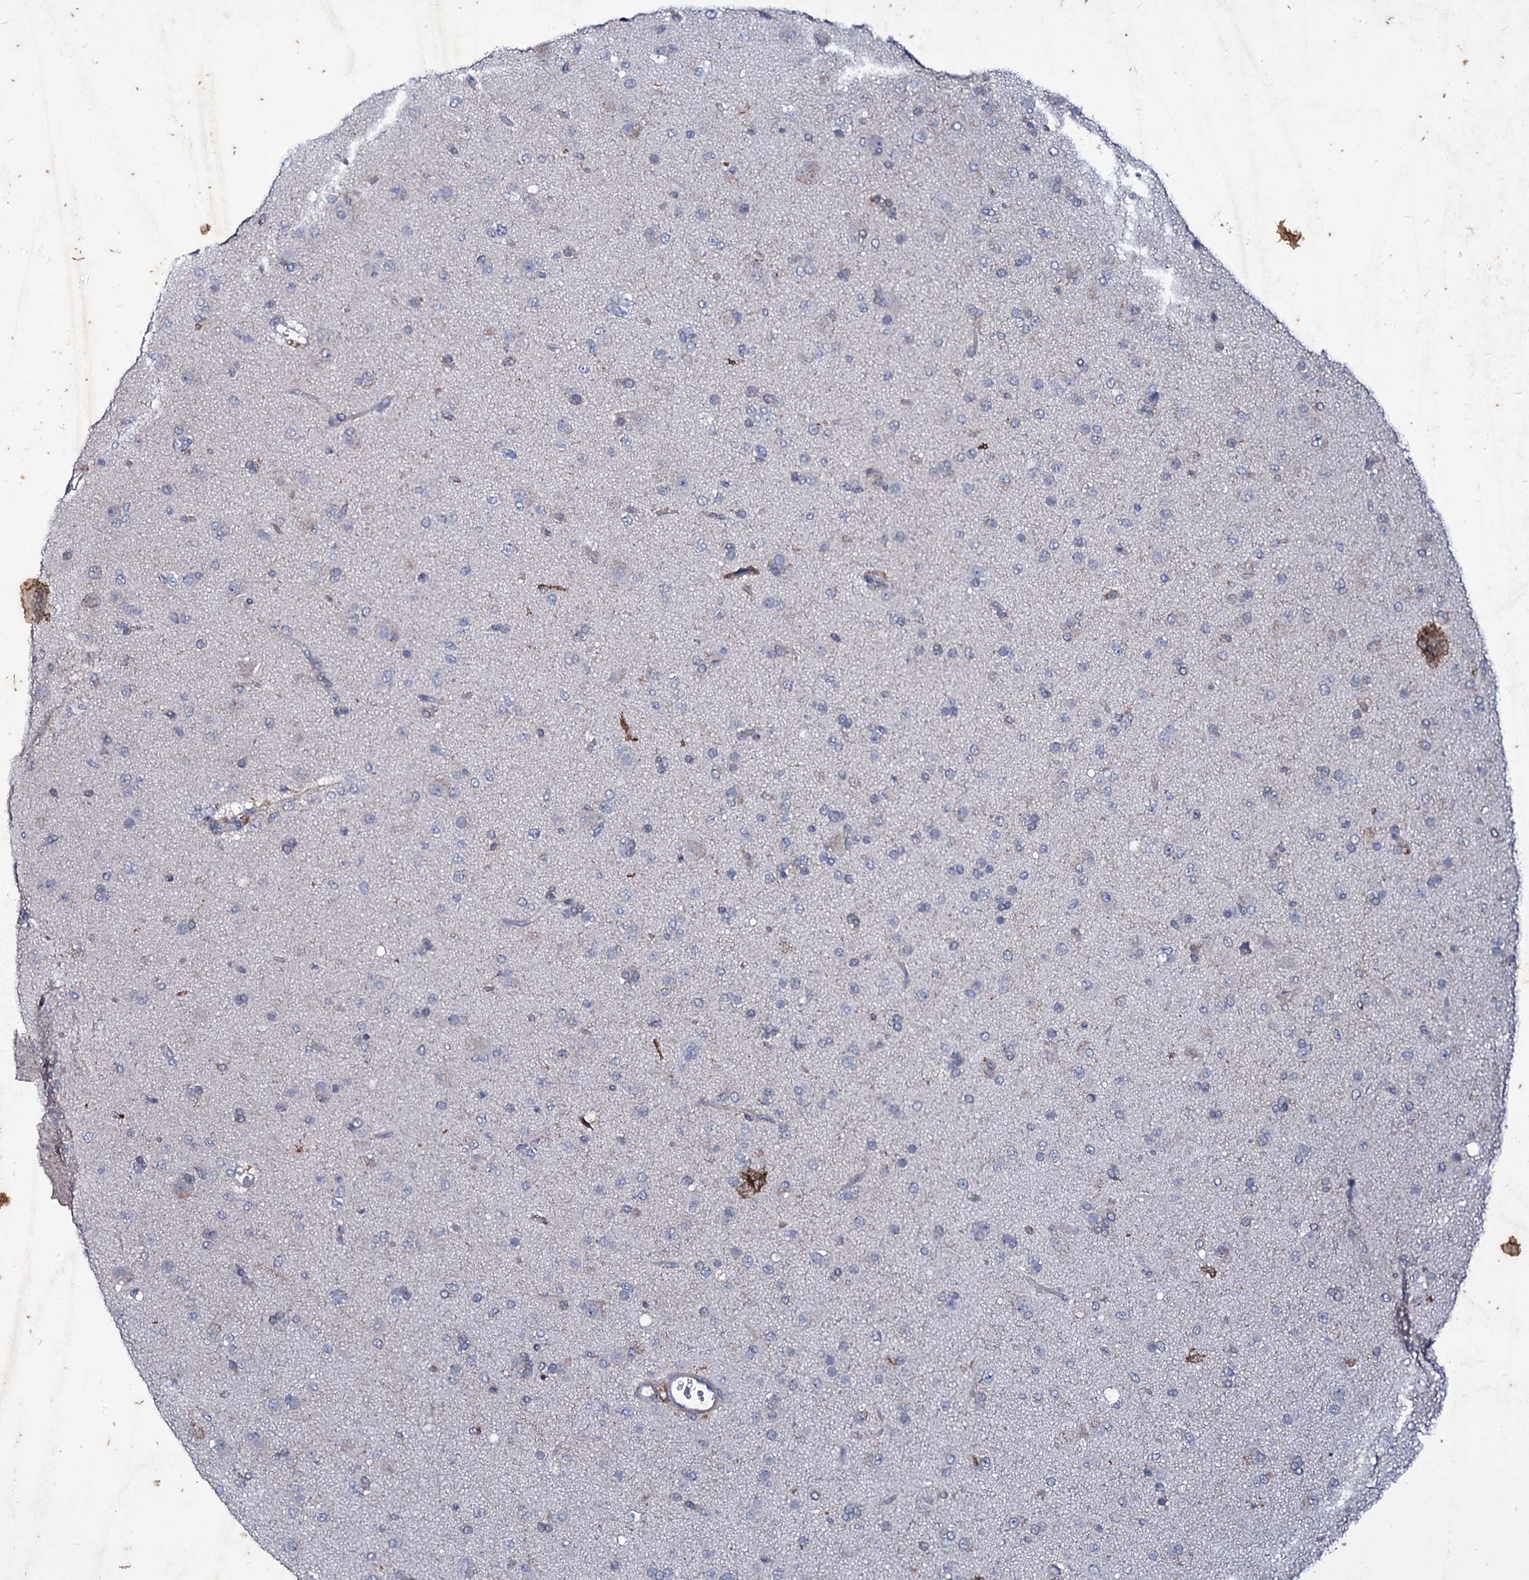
{"staining": {"intensity": "negative", "quantity": "none", "location": "none"}, "tissue": "glioma", "cell_type": "Tumor cells", "image_type": "cancer", "snomed": [{"axis": "morphology", "description": "Glioma, malignant, Low grade"}, {"axis": "topography", "description": "Brain"}], "caption": "Protein analysis of malignant glioma (low-grade) reveals no significant expression in tumor cells.", "gene": "AXL", "patient": {"sex": "male", "age": 65}}